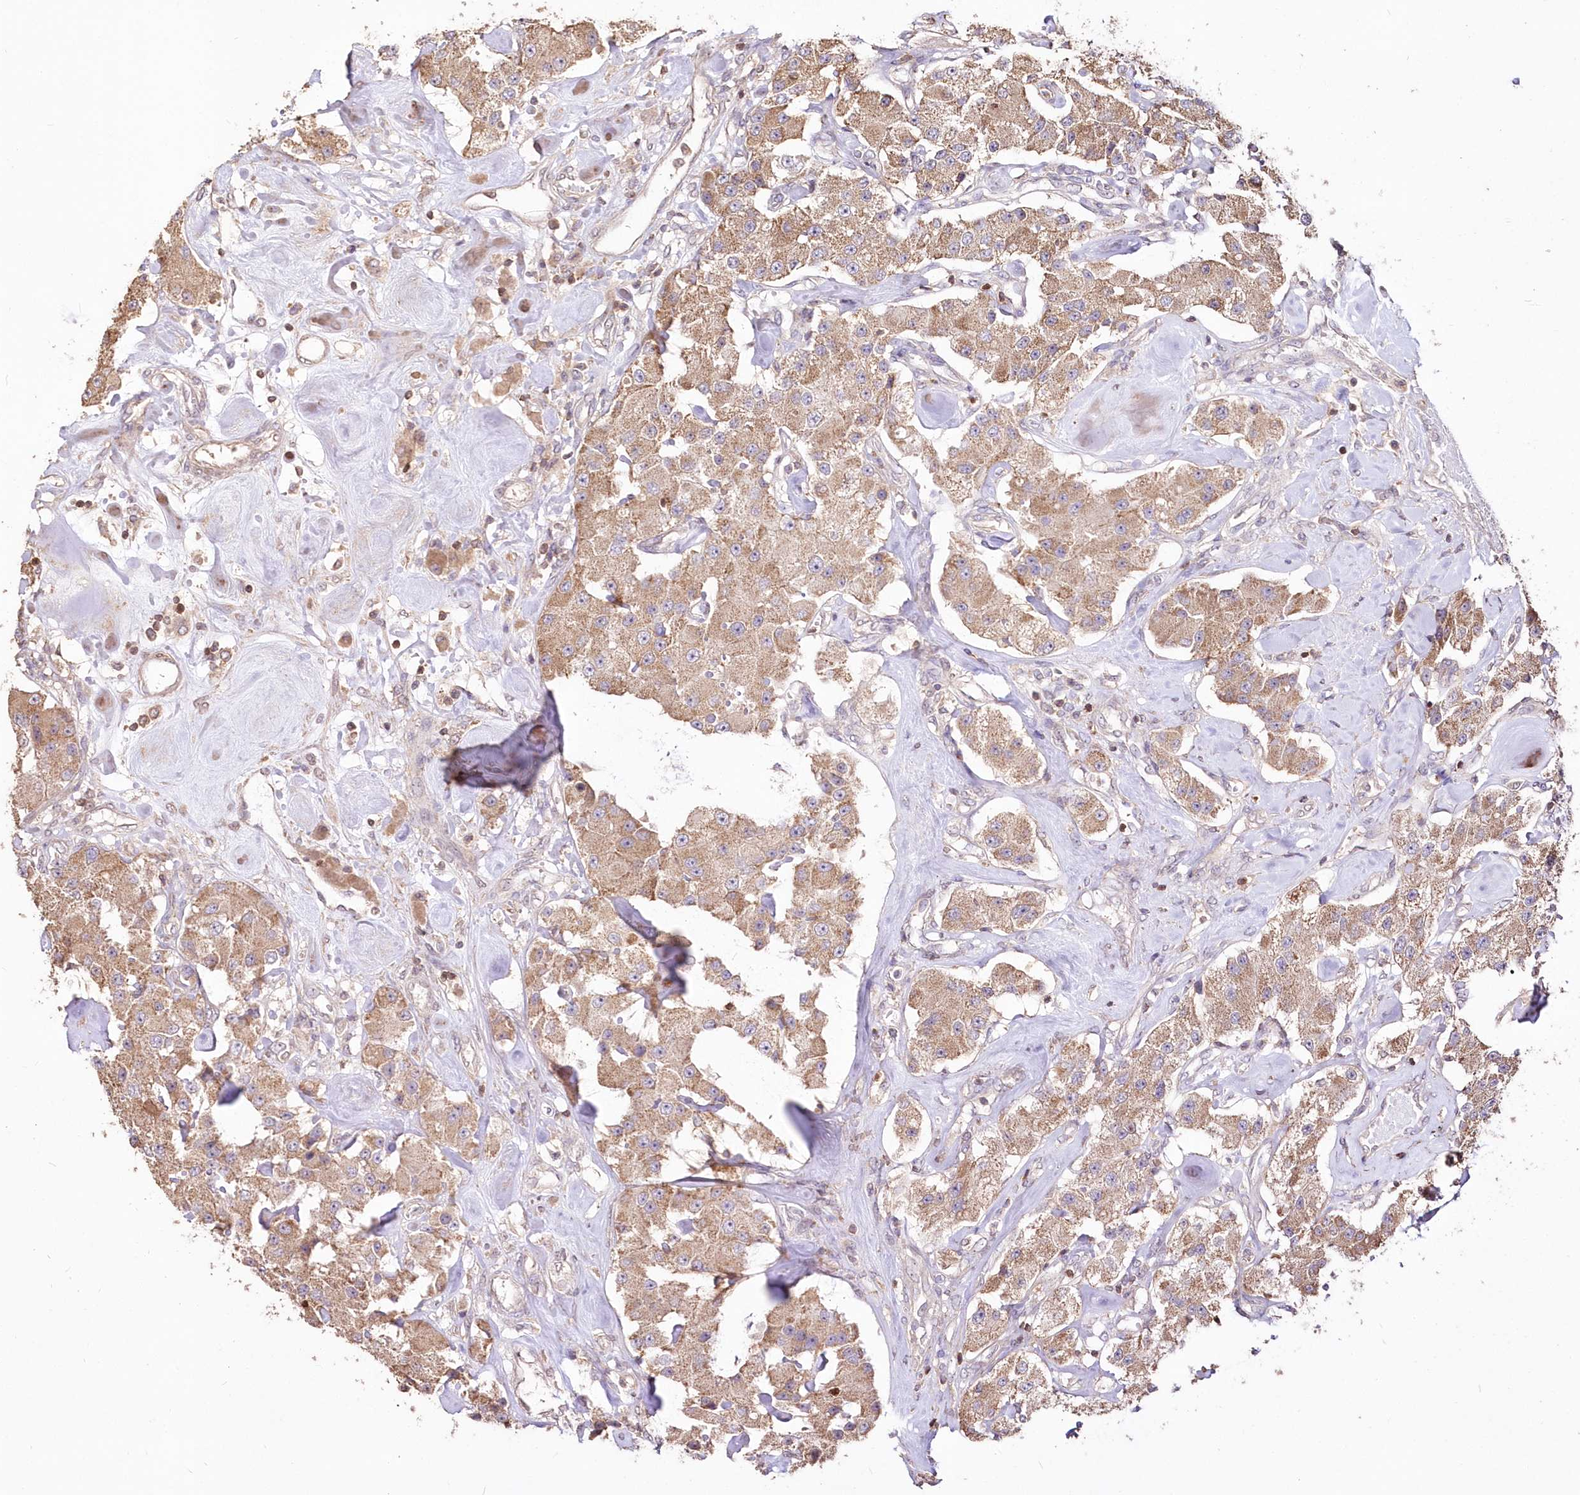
{"staining": {"intensity": "moderate", "quantity": ">75%", "location": "cytoplasmic/membranous"}, "tissue": "carcinoid", "cell_type": "Tumor cells", "image_type": "cancer", "snomed": [{"axis": "morphology", "description": "Carcinoid, malignant, NOS"}, {"axis": "topography", "description": "Pancreas"}], "caption": "This photomicrograph exhibits IHC staining of human carcinoid (malignant), with medium moderate cytoplasmic/membranous positivity in about >75% of tumor cells.", "gene": "STK17B", "patient": {"sex": "male", "age": 41}}